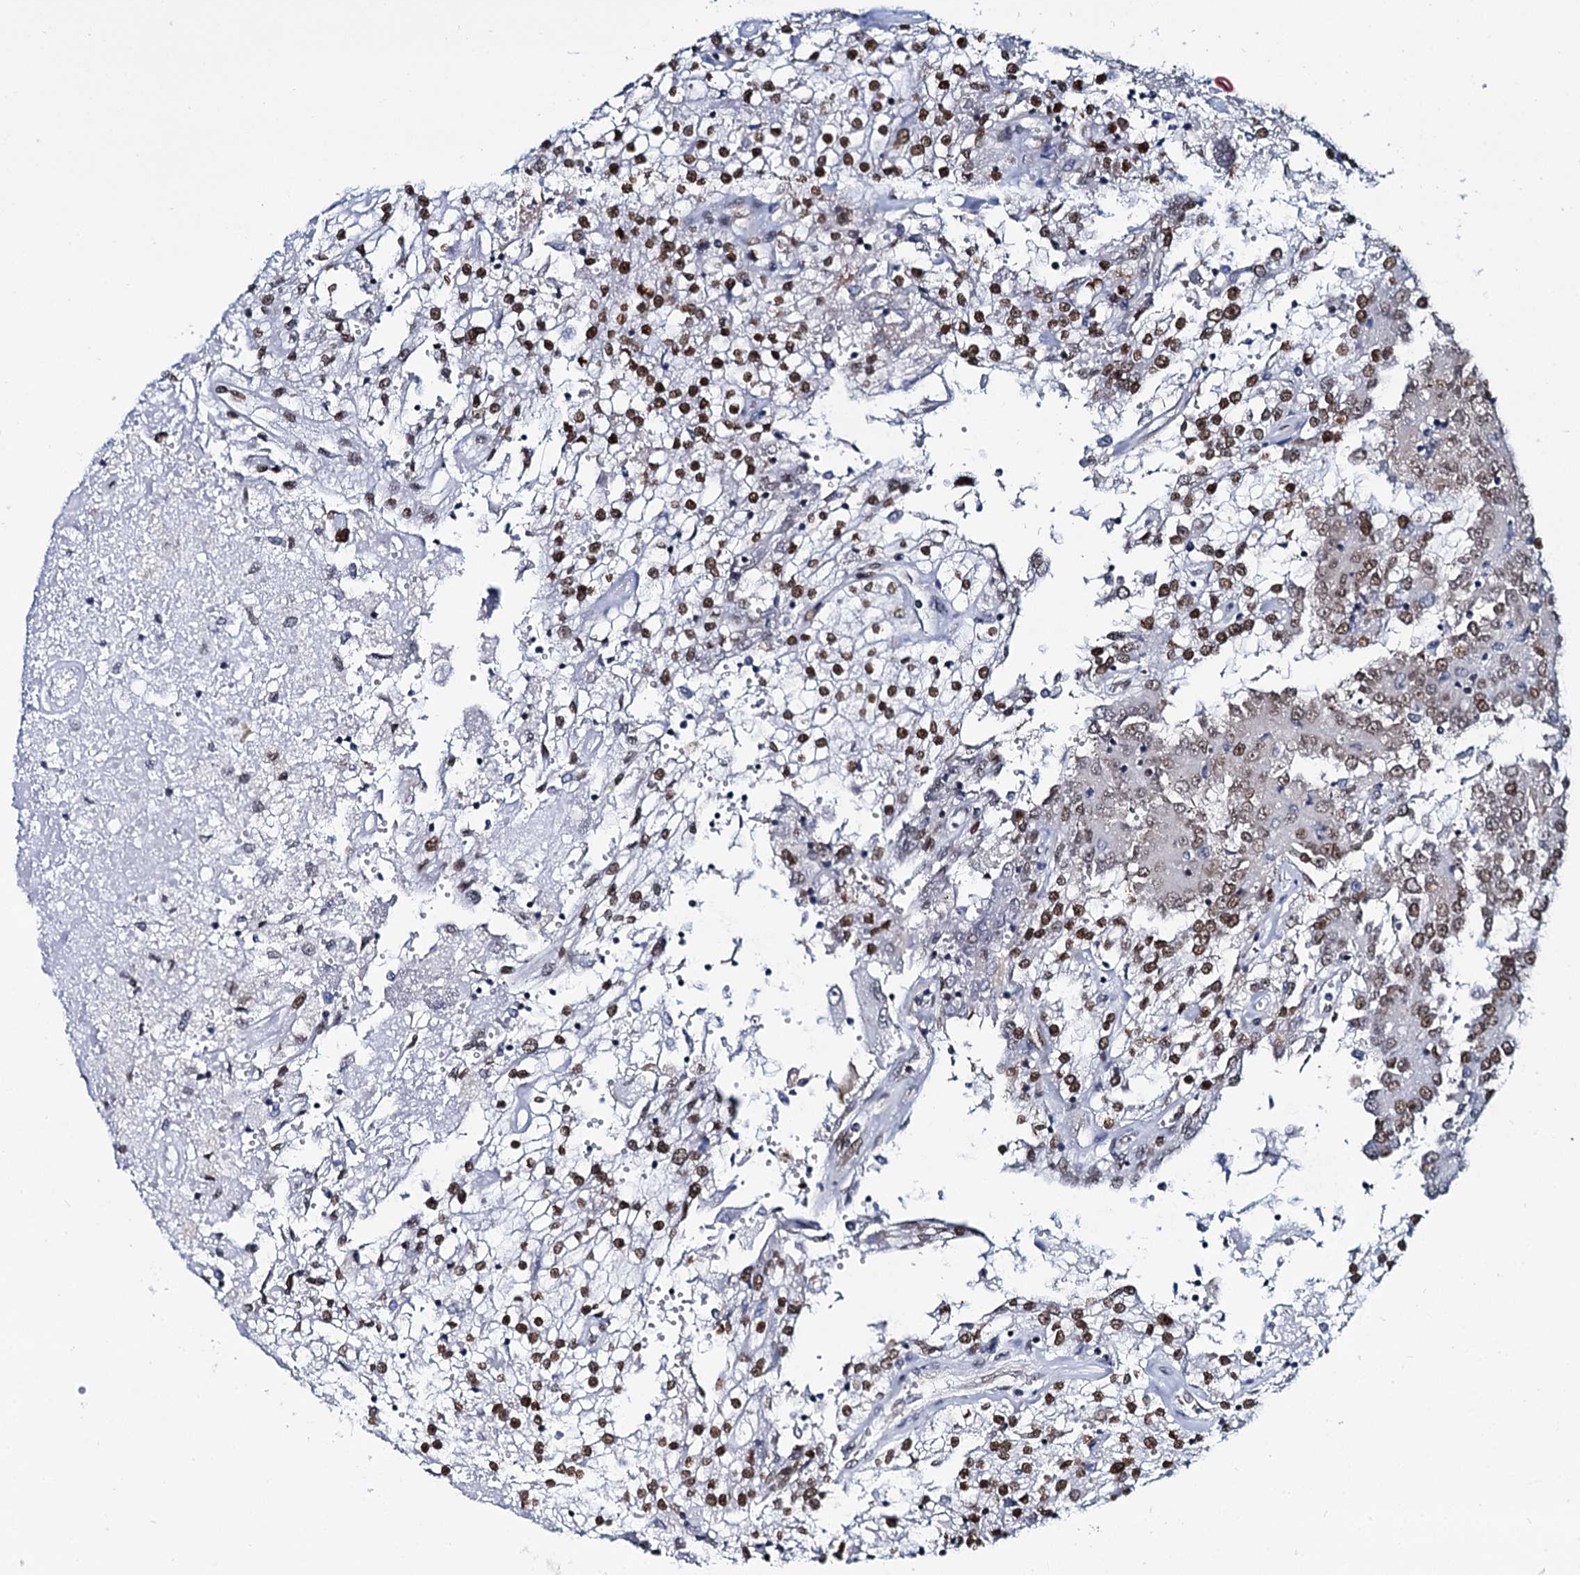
{"staining": {"intensity": "moderate", "quantity": ">75%", "location": "nuclear"}, "tissue": "renal cancer", "cell_type": "Tumor cells", "image_type": "cancer", "snomed": [{"axis": "morphology", "description": "Adenocarcinoma, NOS"}, {"axis": "topography", "description": "Kidney"}], "caption": "A brown stain shows moderate nuclear positivity of a protein in human renal cancer (adenocarcinoma) tumor cells. (DAB (3,3'-diaminobenzidine) IHC with brightfield microscopy, high magnification).", "gene": "CMAS", "patient": {"sex": "female", "age": 52}}